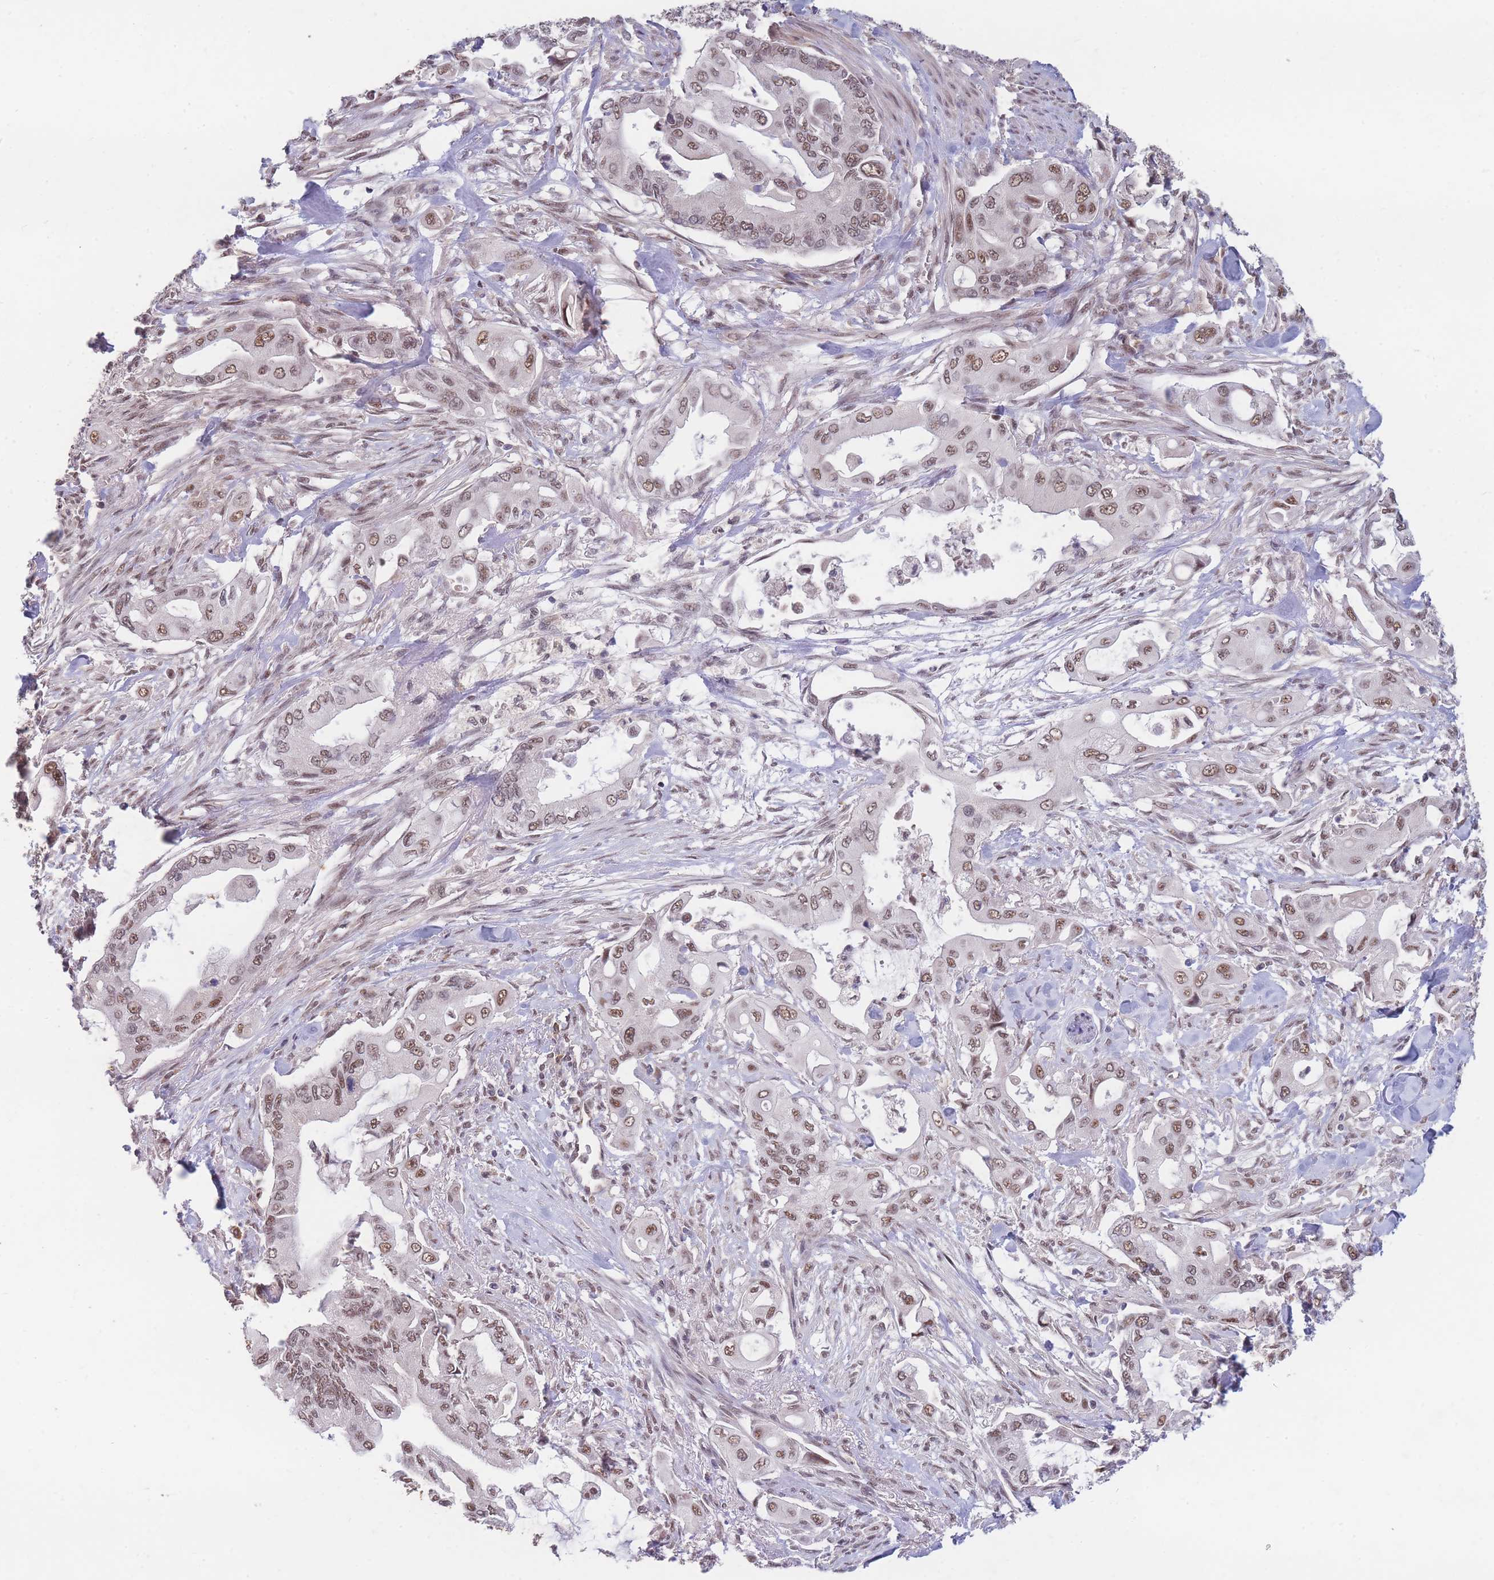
{"staining": {"intensity": "moderate", "quantity": ">75%", "location": "nuclear"}, "tissue": "pancreatic cancer", "cell_type": "Tumor cells", "image_type": "cancer", "snomed": [{"axis": "morphology", "description": "Adenocarcinoma, NOS"}, {"axis": "topography", "description": "Pancreas"}], "caption": "Immunohistochemical staining of human pancreatic adenocarcinoma displays medium levels of moderate nuclear staining in about >75% of tumor cells. (IHC, brightfield microscopy, high magnification).", "gene": "SNRPA1", "patient": {"sex": "male", "age": 57}}